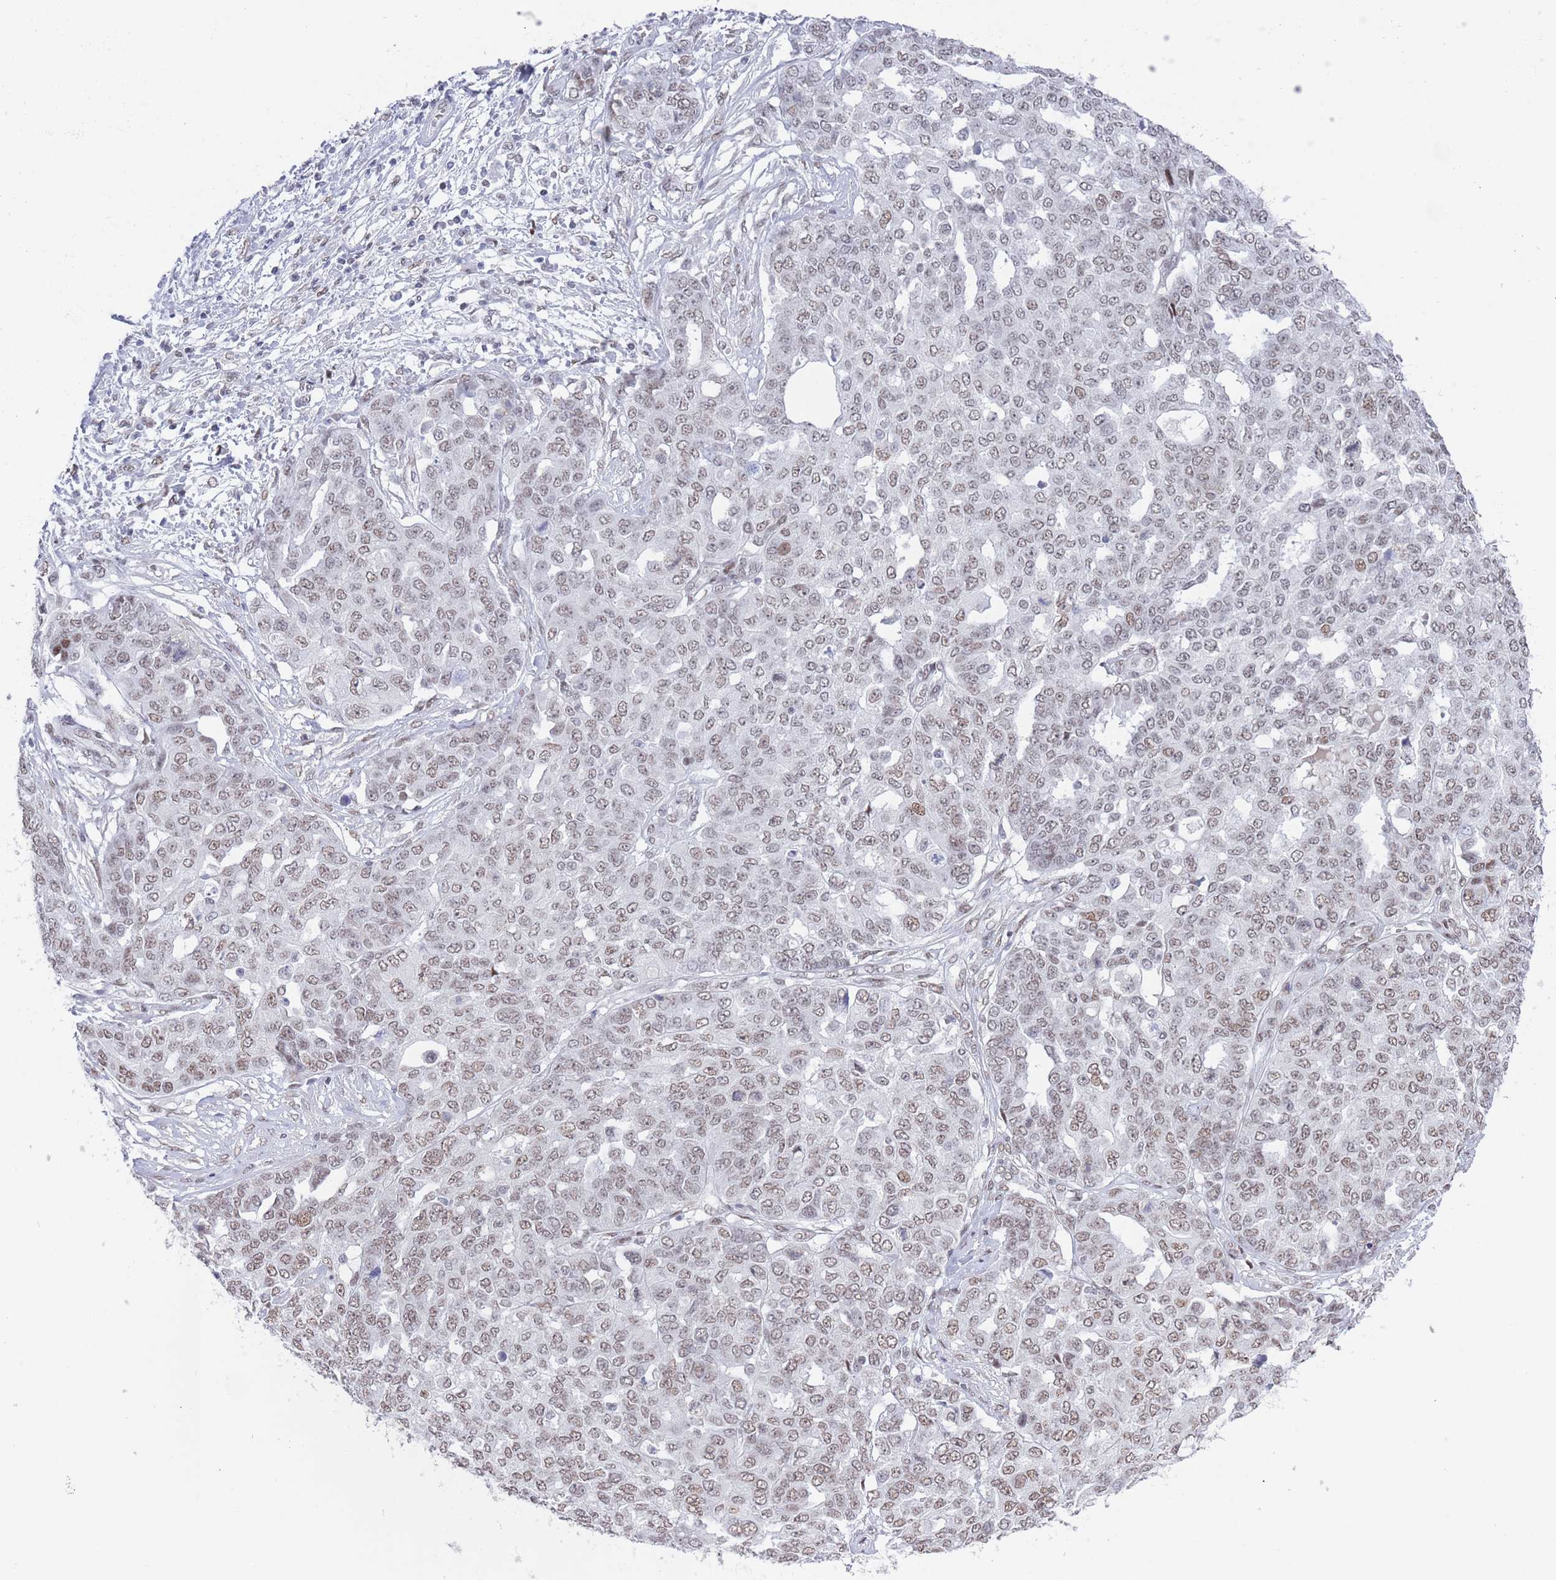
{"staining": {"intensity": "moderate", "quantity": ">75%", "location": "nuclear"}, "tissue": "ovarian cancer", "cell_type": "Tumor cells", "image_type": "cancer", "snomed": [{"axis": "morphology", "description": "Cystadenocarcinoma, serous, NOS"}, {"axis": "topography", "description": "Soft tissue"}, {"axis": "topography", "description": "Ovary"}], "caption": "IHC histopathology image of neoplastic tissue: serous cystadenocarcinoma (ovarian) stained using immunohistochemistry (IHC) exhibits medium levels of moderate protein expression localized specifically in the nuclear of tumor cells, appearing as a nuclear brown color.", "gene": "ZNF382", "patient": {"sex": "female", "age": 57}}